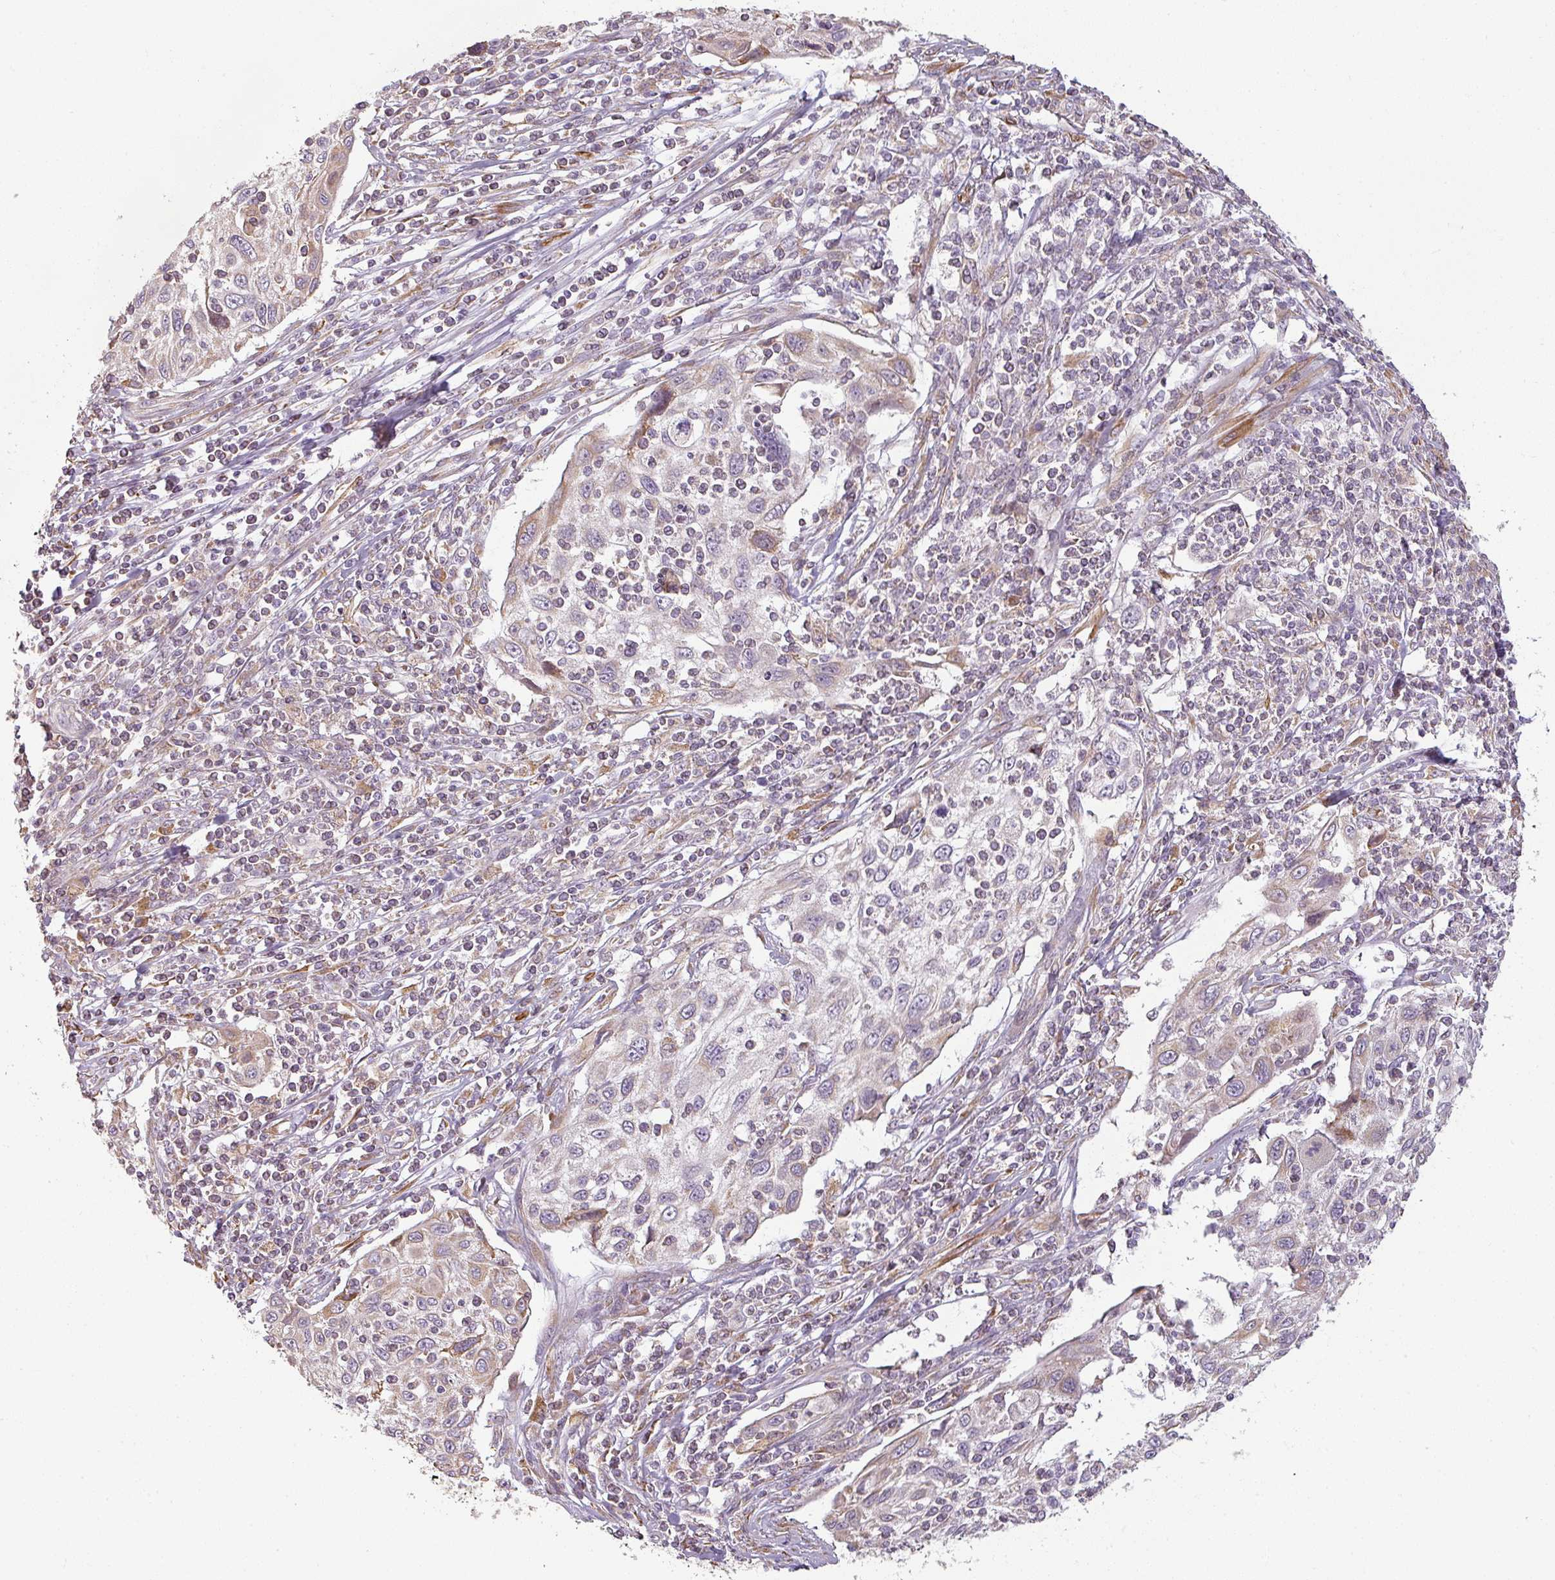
{"staining": {"intensity": "weak", "quantity": "<25%", "location": "cytoplasmic/membranous"}, "tissue": "cervical cancer", "cell_type": "Tumor cells", "image_type": "cancer", "snomed": [{"axis": "morphology", "description": "Squamous cell carcinoma, NOS"}, {"axis": "topography", "description": "Cervix"}], "caption": "A micrograph of cervical cancer stained for a protein displays no brown staining in tumor cells. (Immunohistochemistry, brightfield microscopy, high magnification).", "gene": "CCDC144A", "patient": {"sex": "female", "age": 70}}